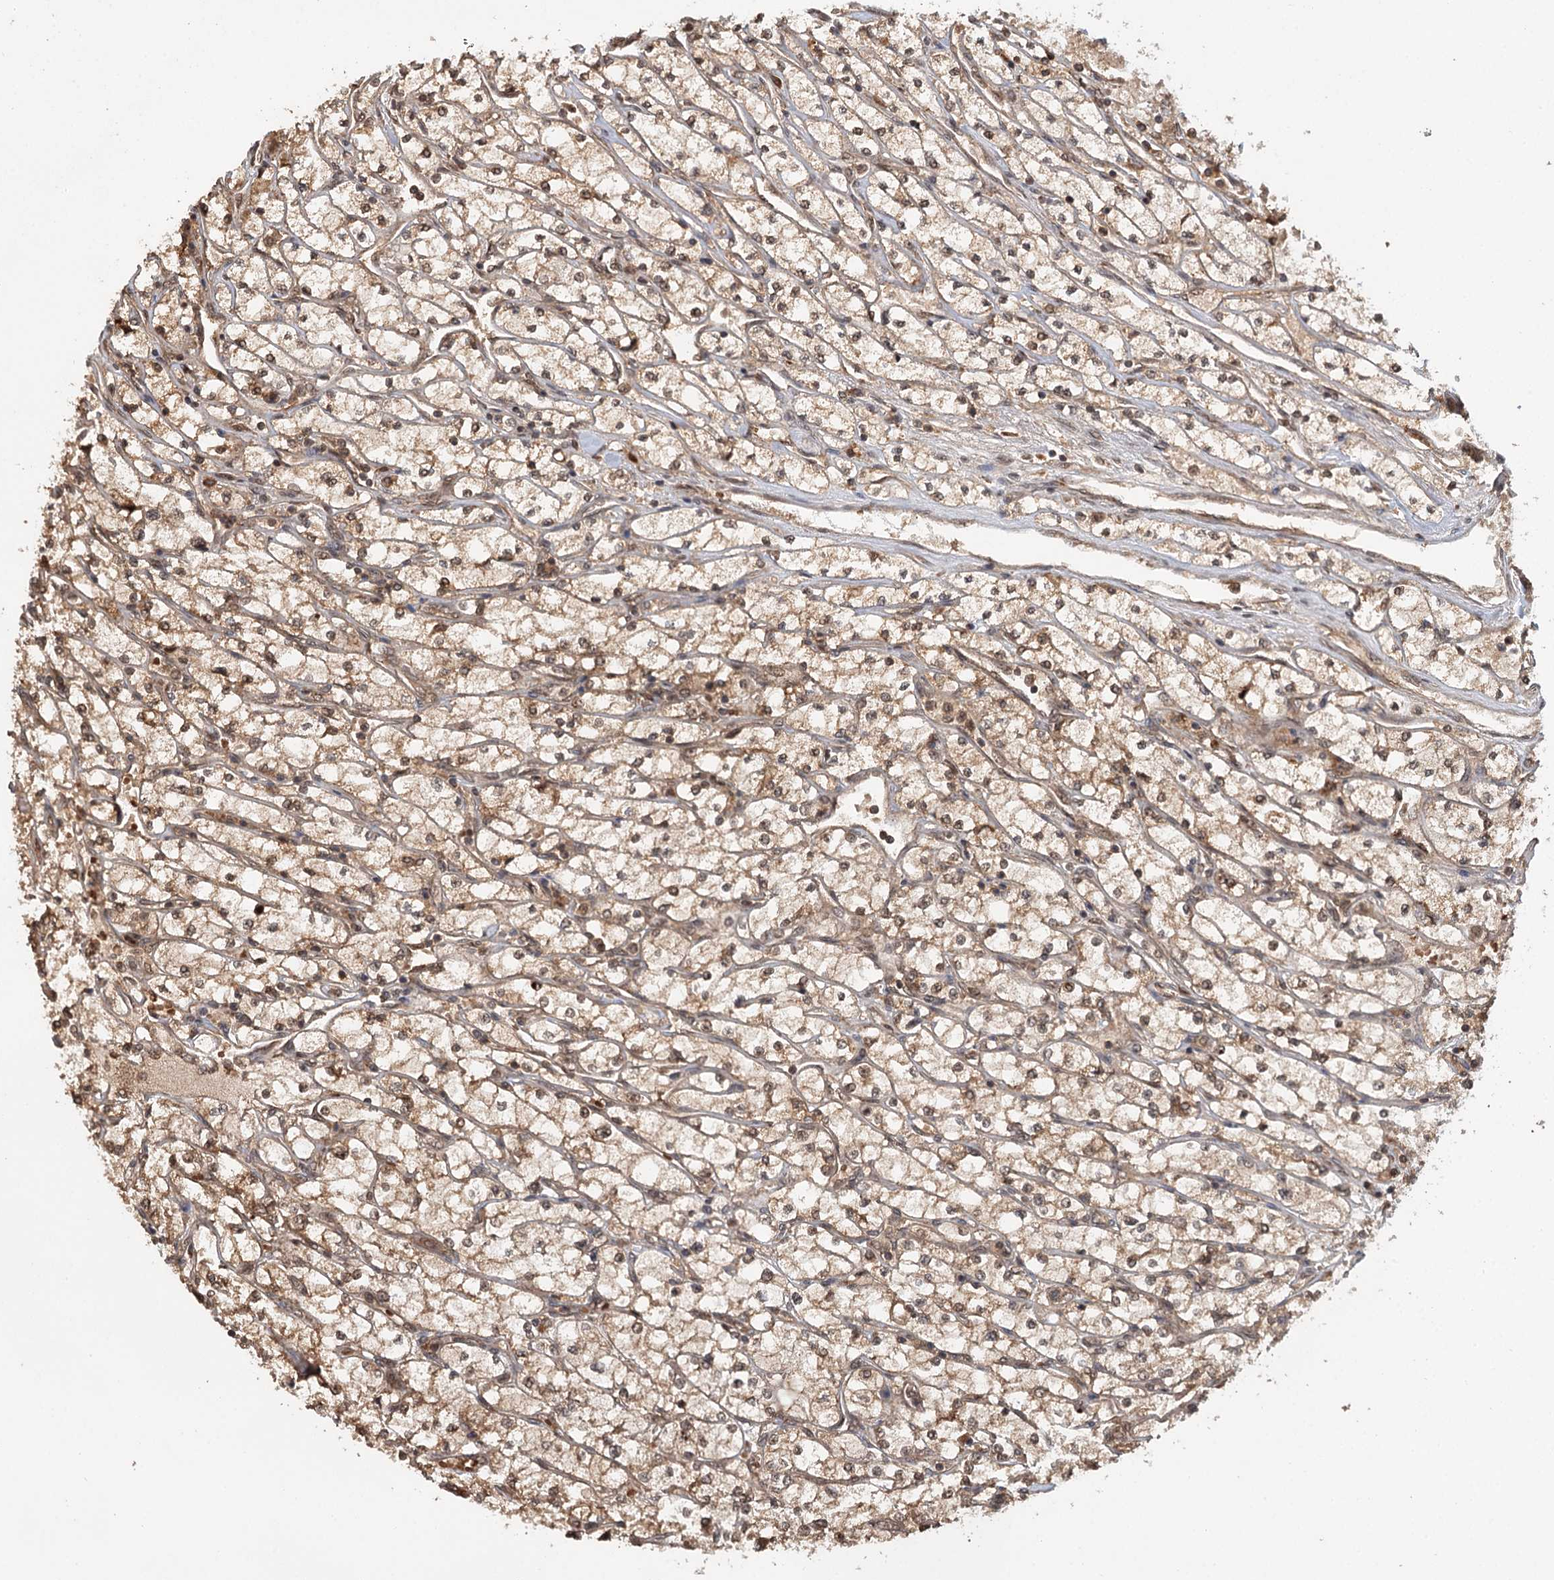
{"staining": {"intensity": "weak", "quantity": ">75%", "location": "cytoplasmic/membranous,nuclear"}, "tissue": "renal cancer", "cell_type": "Tumor cells", "image_type": "cancer", "snomed": [{"axis": "morphology", "description": "Adenocarcinoma, NOS"}, {"axis": "topography", "description": "Kidney"}], "caption": "Immunohistochemical staining of renal cancer reveals weak cytoplasmic/membranous and nuclear protein positivity in approximately >75% of tumor cells.", "gene": "N6AMT1", "patient": {"sex": "male", "age": 80}}